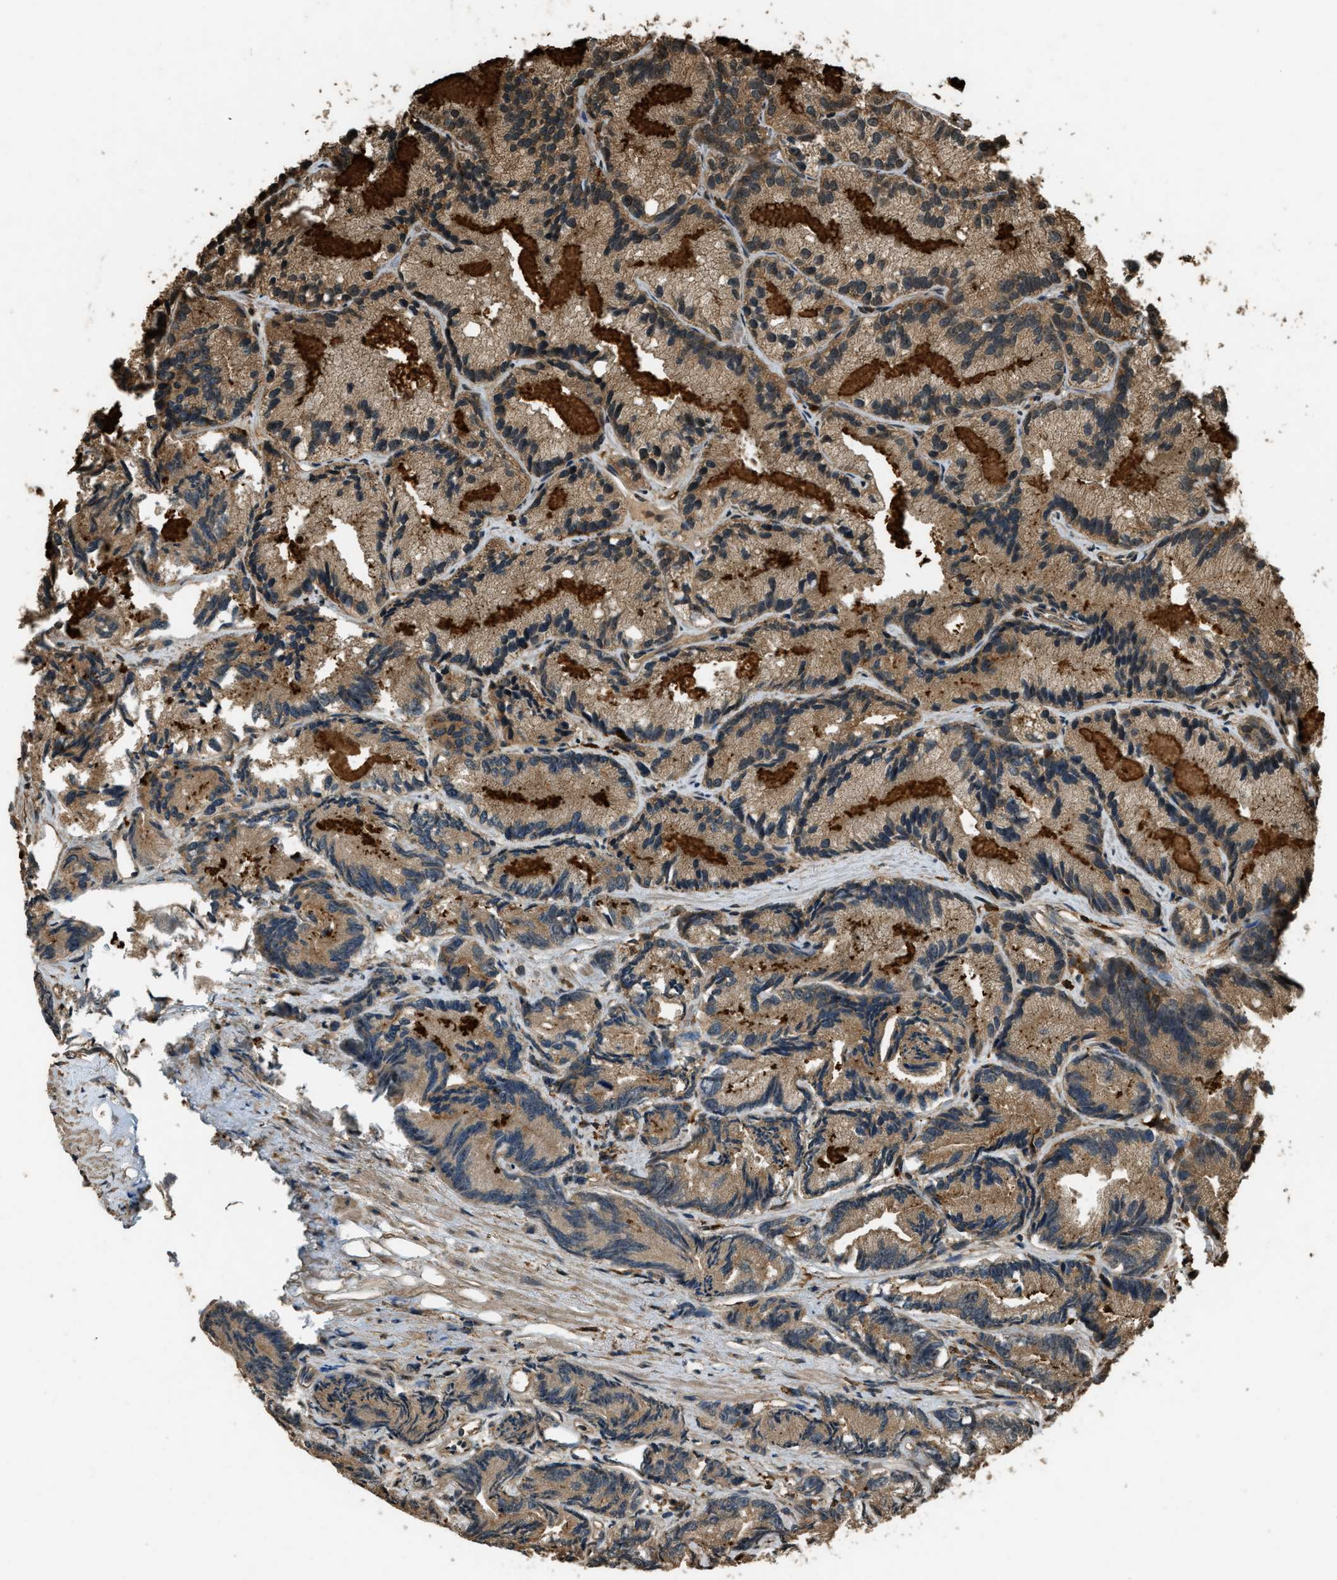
{"staining": {"intensity": "weak", "quantity": "25%-75%", "location": "cytoplasmic/membranous"}, "tissue": "prostate cancer", "cell_type": "Tumor cells", "image_type": "cancer", "snomed": [{"axis": "morphology", "description": "Adenocarcinoma, Low grade"}, {"axis": "topography", "description": "Prostate"}], "caption": "Immunohistochemistry (IHC) (DAB) staining of prostate cancer (low-grade adenocarcinoma) reveals weak cytoplasmic/membranous protein positivity in approximately 25%-75% of tumor cells.", "gene": "RAP2A", "patient": {"sex": "male", "age": 89}}